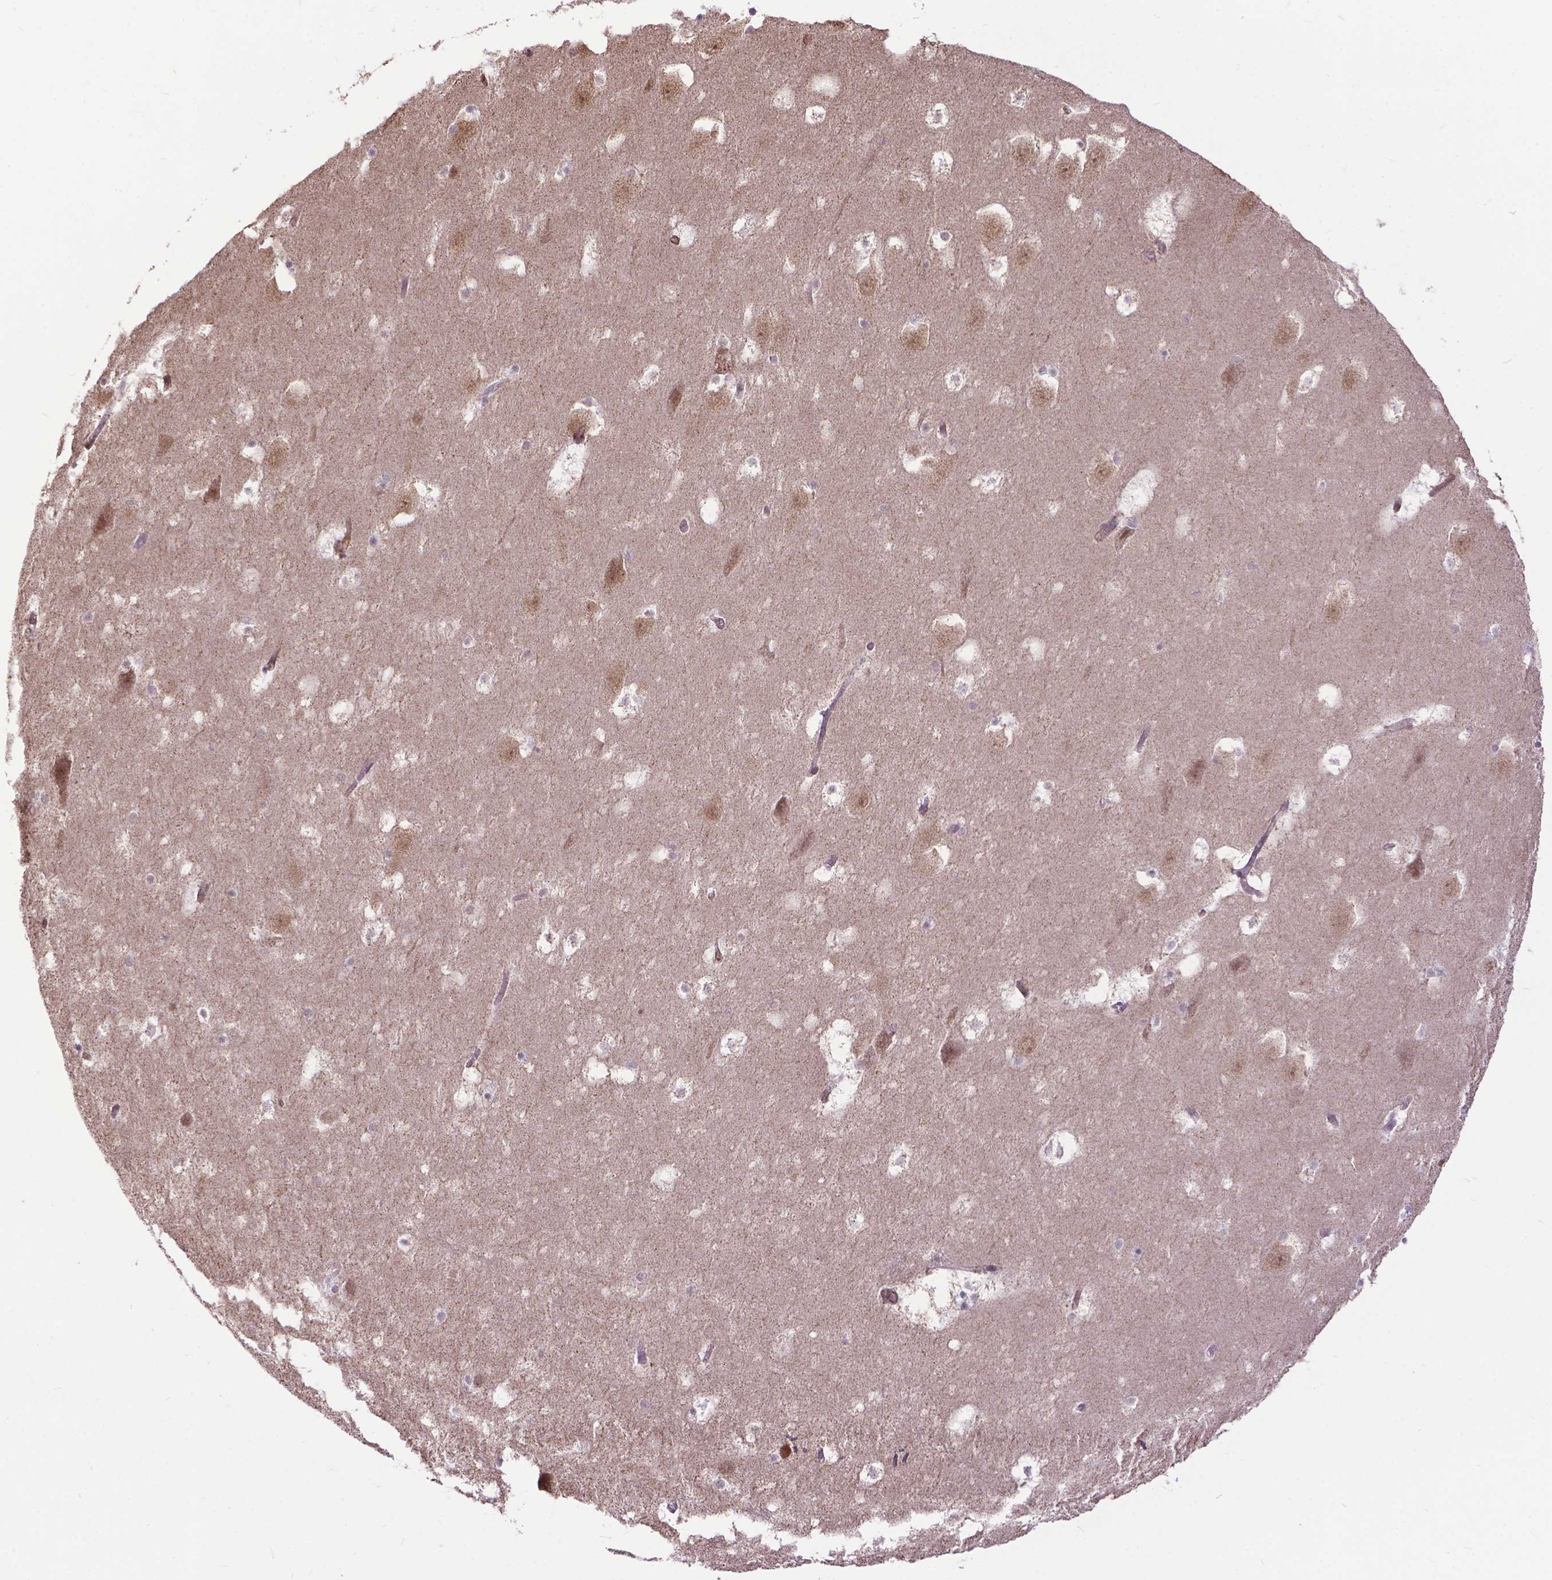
{"staining": {"intensity": "negative", "quantity": "none", "location": "none"}, "tissue": "hippocampus", "cell_type": "Glial cells", "image_type": "normal", "snomed": [{"axis": "morphology", "description": "Normal tissue, NOS"}, {"axis": "topography", "description": "Hippocampus"}], "caption": "Immunohistochemistry micrograph of normal hippocampus: human hippocampus stained with DAB demonstrates no significant protein positivity in glial cells.", "gene": "TMEM135", "patient": {"sex": "male", "age": 45}}